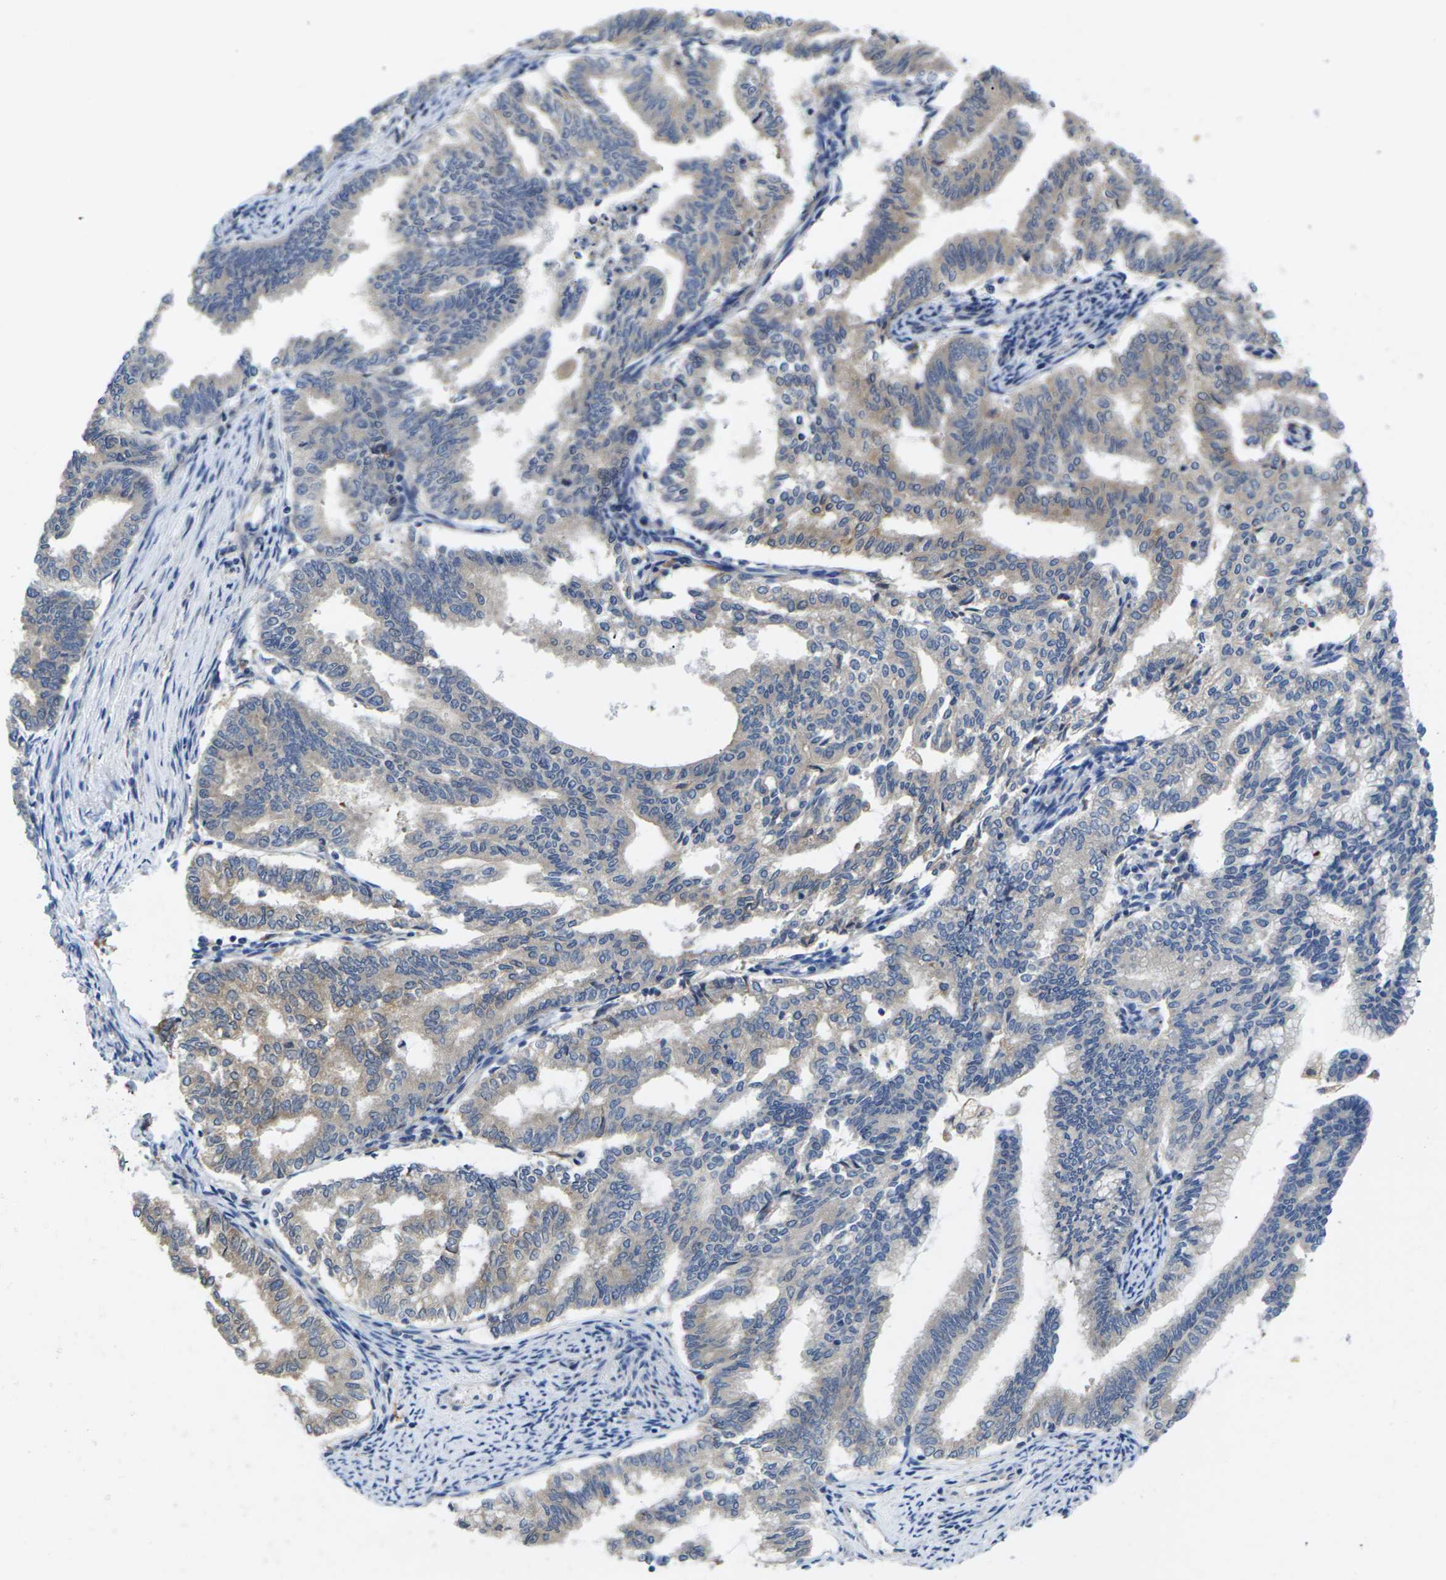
{"staining": {"intensity": "moderate", "quantity": "25%-75%", "location": "cytoplasmic/membranous"}, "tissue": "endometrial cancer", "cell_type": "Tumor cells", "image_type": "cancer", "snomed": [{"axis": "morphology", "description": "Adenocarcinoma, NOS"}, {"axis": "topography", "description": "Endometrium"}], "caption": "Endometrial cancer stained with DAB (3,3'-diaminobenzidine) IHC displays medium levels of moderate cytoplasmic/membranous expression in about 25%-75% of tumor cells. The staining was performed using DAB to visualize the protein expression in brown, while the nuclei were stained in blue with hematoxylin (Magnification: 20x).", "gene": "SCNN1A", "patient": {"sex": "female", "age": 79}}